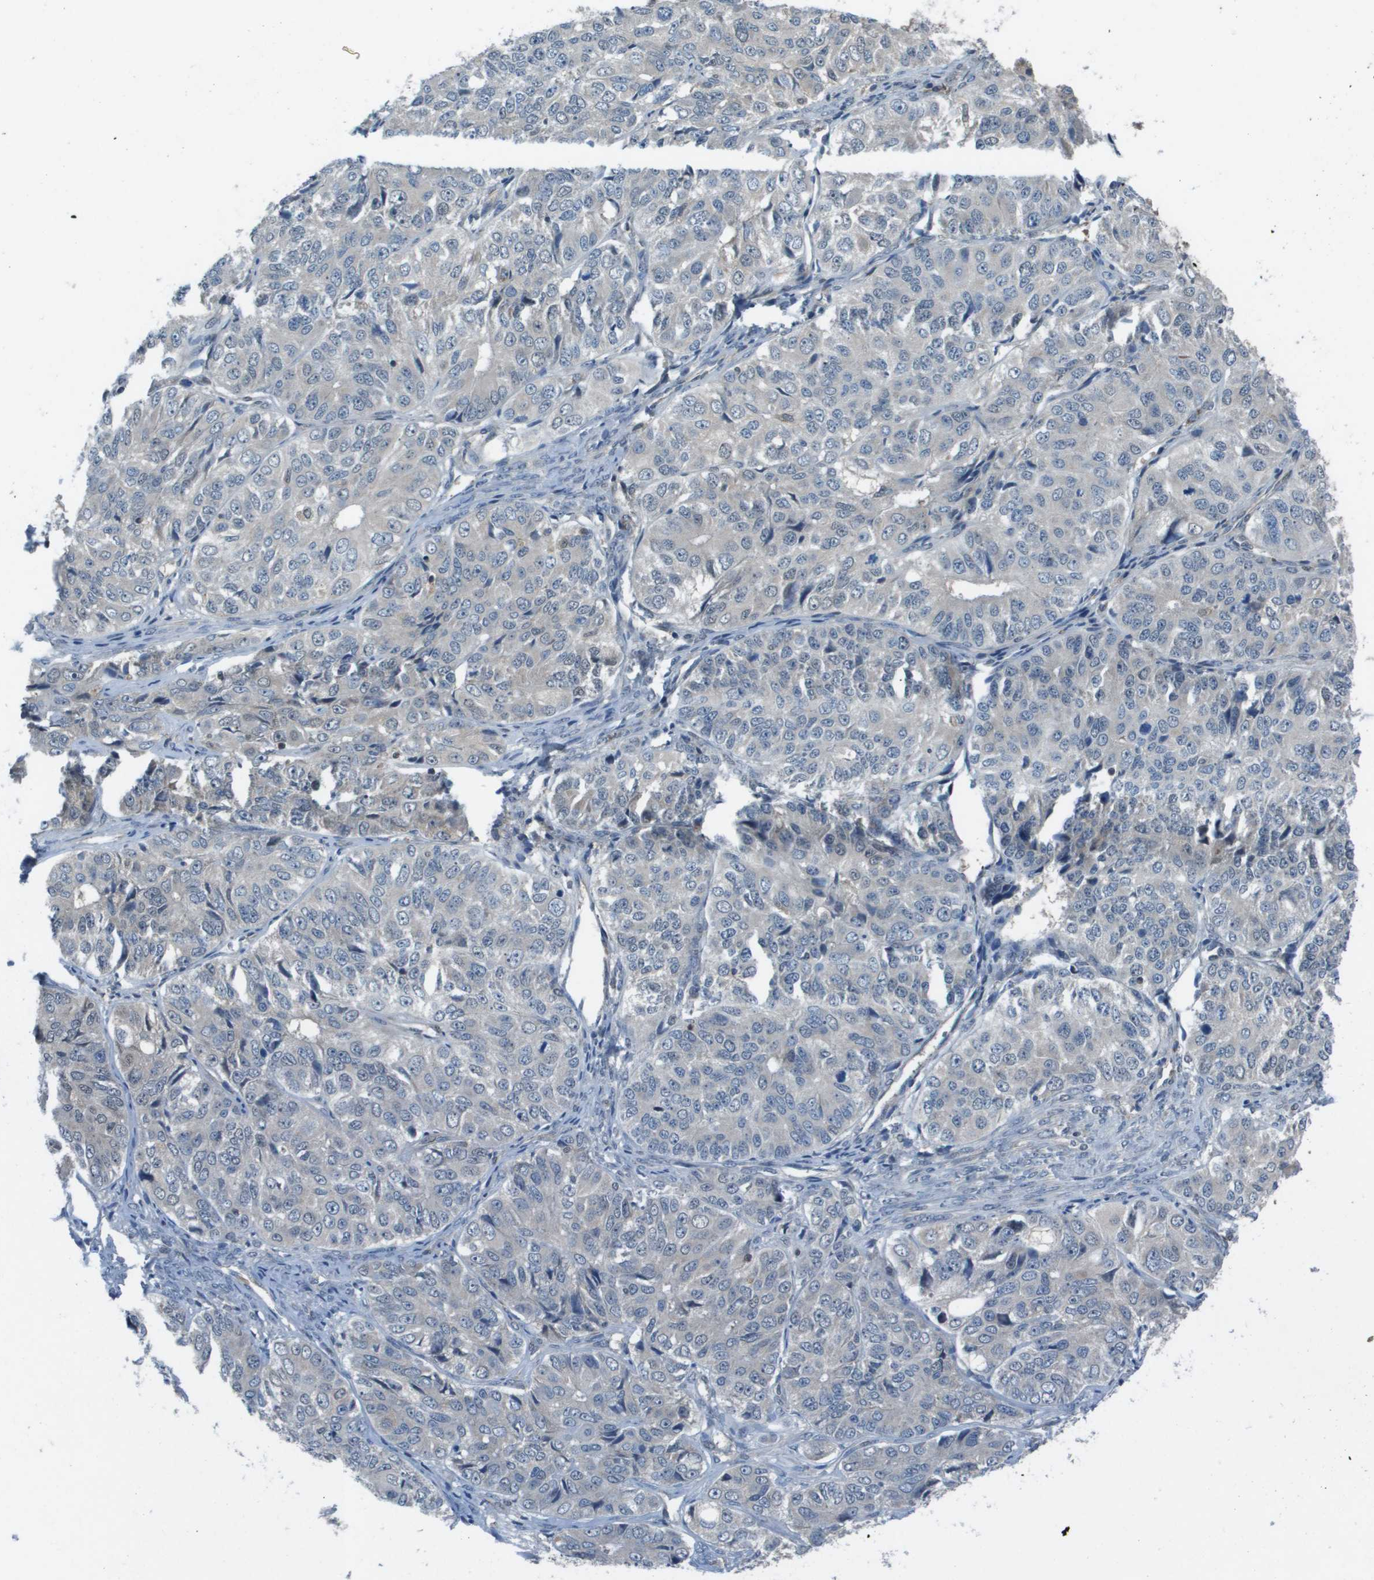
{"staining": {"intensity": "negative", "quantity": "none", "location": "none"}, "tissue": "ovarian cancer", "cell_type": "Tumor cells", "image_type": "cancer", "snomed": [{"axis": "morphology", "description": "Carcinoma, endometroid"}, {"axis": "topography", "description": "Ovary"}], "caption": "This is an immunohistochemistry photomicrograph of ovarian cancer. There is no staining in tumor cells.", "gene": "CAMK4", "patient": {"sex": "female", "age": 51}}